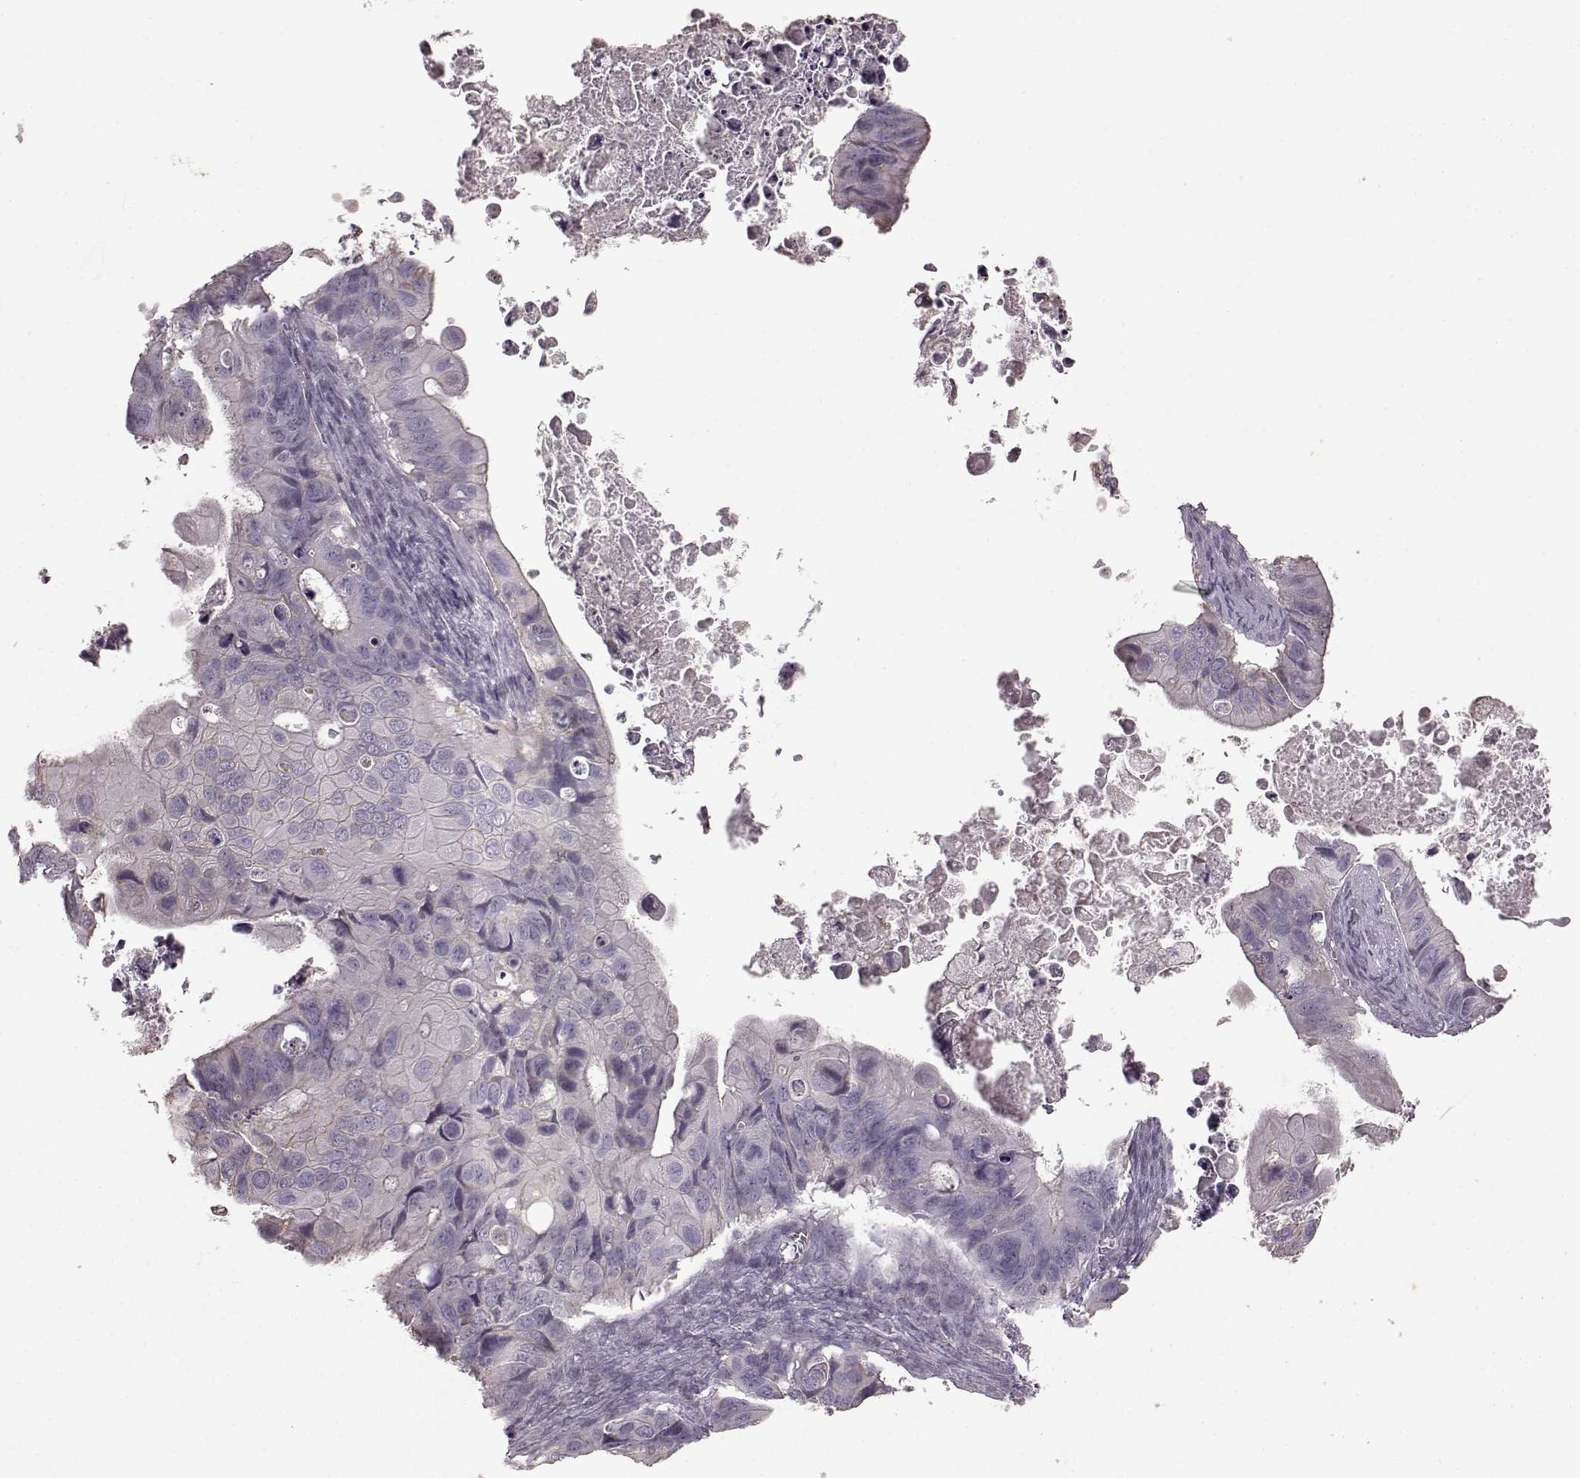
{"staining": {"intensity": "negative", "quantity": "none", "location": "none"}, "tissue": "ovarian cancer", "cell_type": "Tumor cells", "image_type": "cancer", "snomed": [{"axis": "morphology", "description": "Cystadenocarcinoma, mucinous, NOS"}, {"axis": "topography", "description": "Ovary"}], "caption": "High magnification brightfield microscopy of ovarian mucinous cystadenocarcinoma stained with DAB (3,3'-diaminobenzidine) (brown) and counterstained with hematoxylin (blue): tumor cells show no significant staining.", "gene": "PDCD1", "patient": {"sex": "female", "age": 64}}